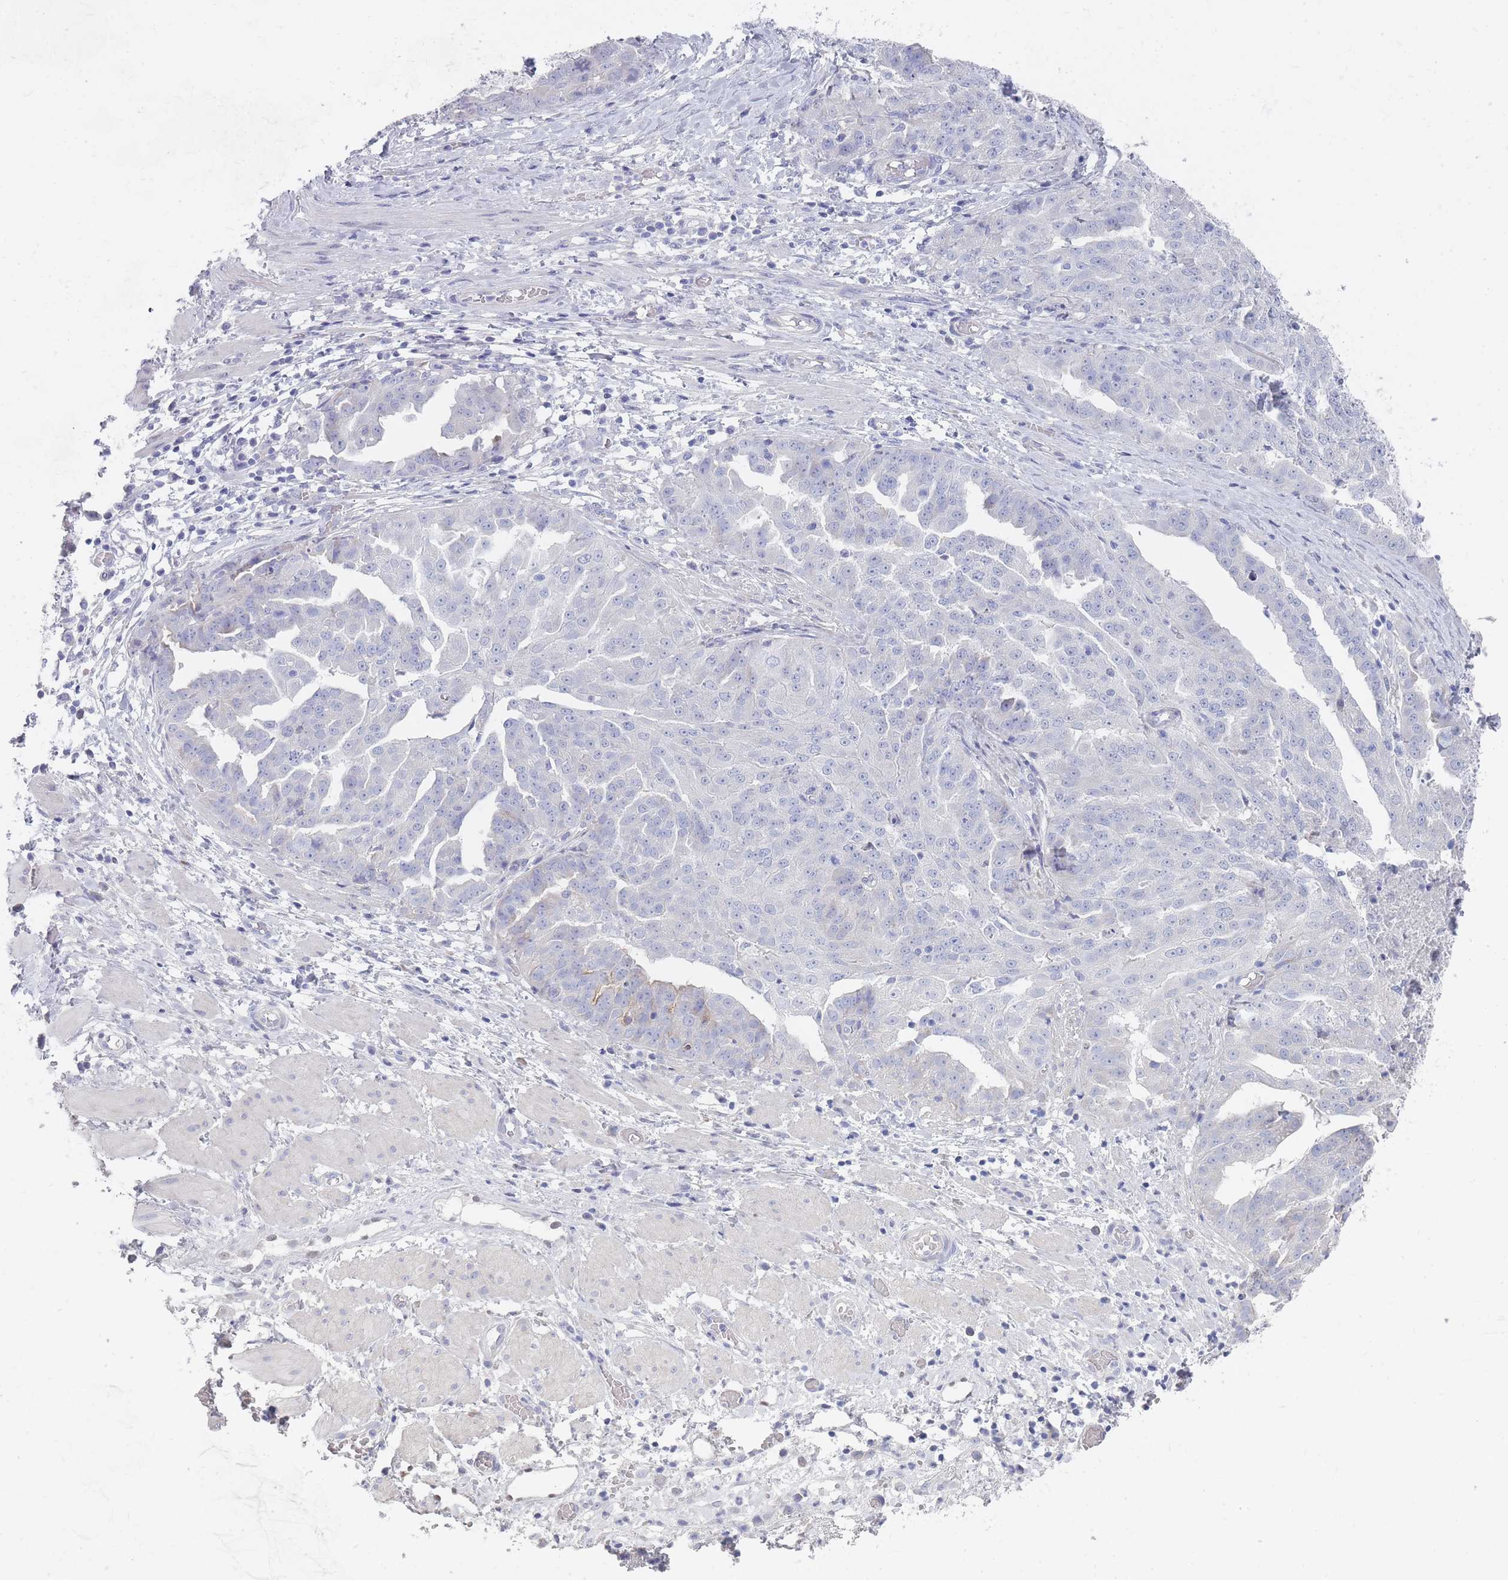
{"staining": {"intensity": "negative", "quantity": "none", "location": "none"}, "tissue": "ovarian cancer", "cell_type": "Tumor cells", "image_type": "cancer", "snomed": [{"axis": "morphology", "description": "Cystadenocarcinoma, serous, NOS"}, {"axis": "topography", "description": "Ovary"}], "caption": "Immunohistochemistry histopathology image of human serous cystadenocarcinoma (ovarian) stained for a protein (brown), which shows no positivity in tumor cells.", "gene": "PIGU", "patient": {"sex": "female", "age": 58}}